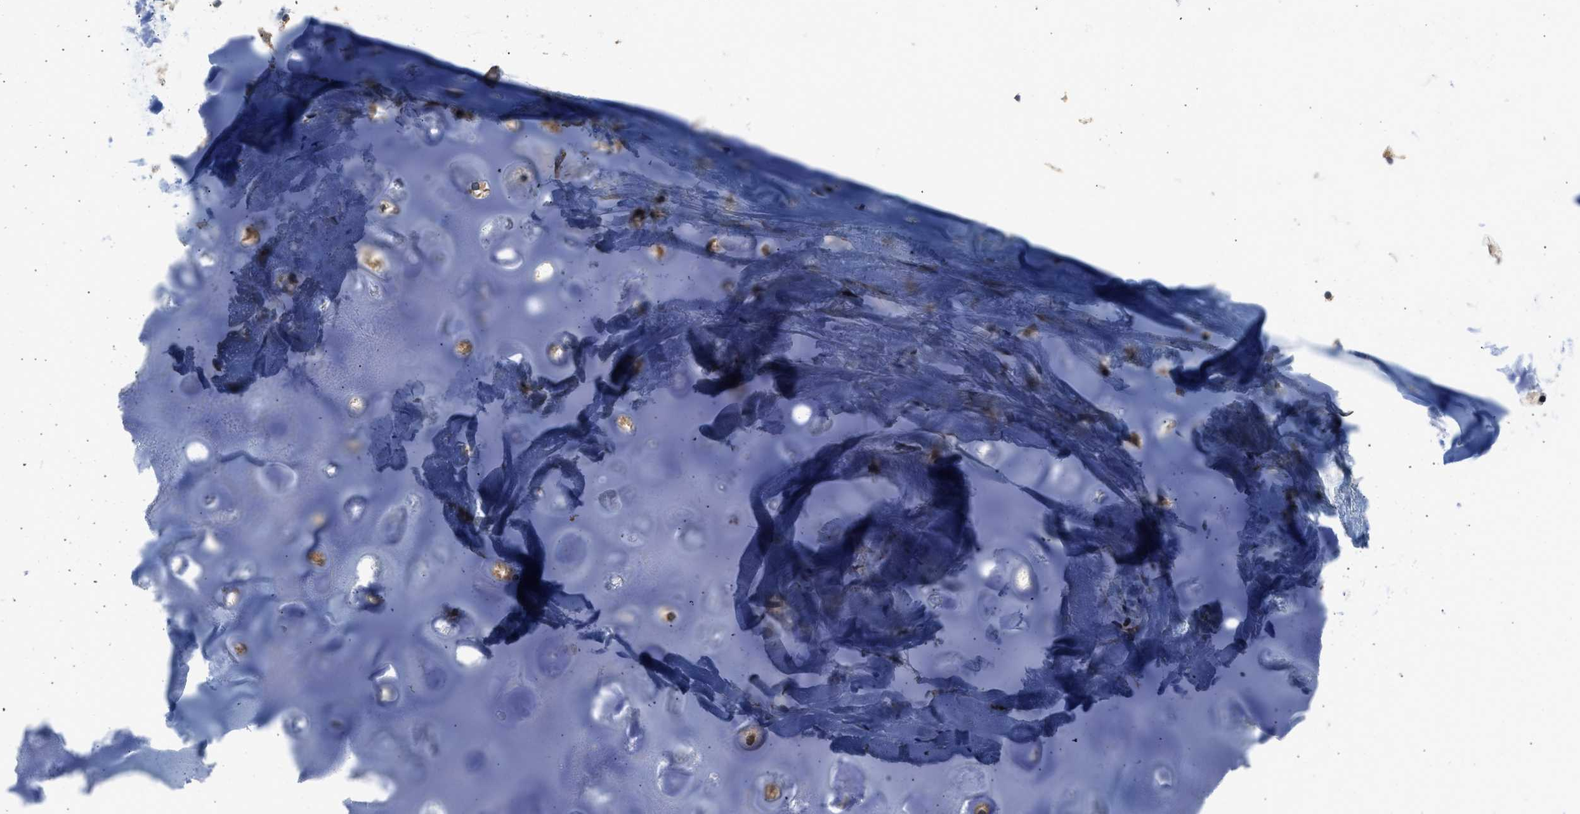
{"staining": {"intensity": "moderate", "quantity": "25%-75%", "location": "cytoplasmic/membranous"}, "tissue": "adipose tissue", "cell_type": "Adipocytes", "image_type": "normal", "snomed": [{"axis": "morphology", "description": "Normal tissue, NOS"}, {"axis": "topography", "description": "Cartilage tissue"}, {"axis": "topography", "description": "Bronchus"}], "caption": "The photomicrograph shows staining of normal adipose tissue, revealing moderate cytoplasmic/membranous protein expression (brown color) within adipocytes.", "gene": "SESN2", "patient": {"sex": "female", "age": 73}}